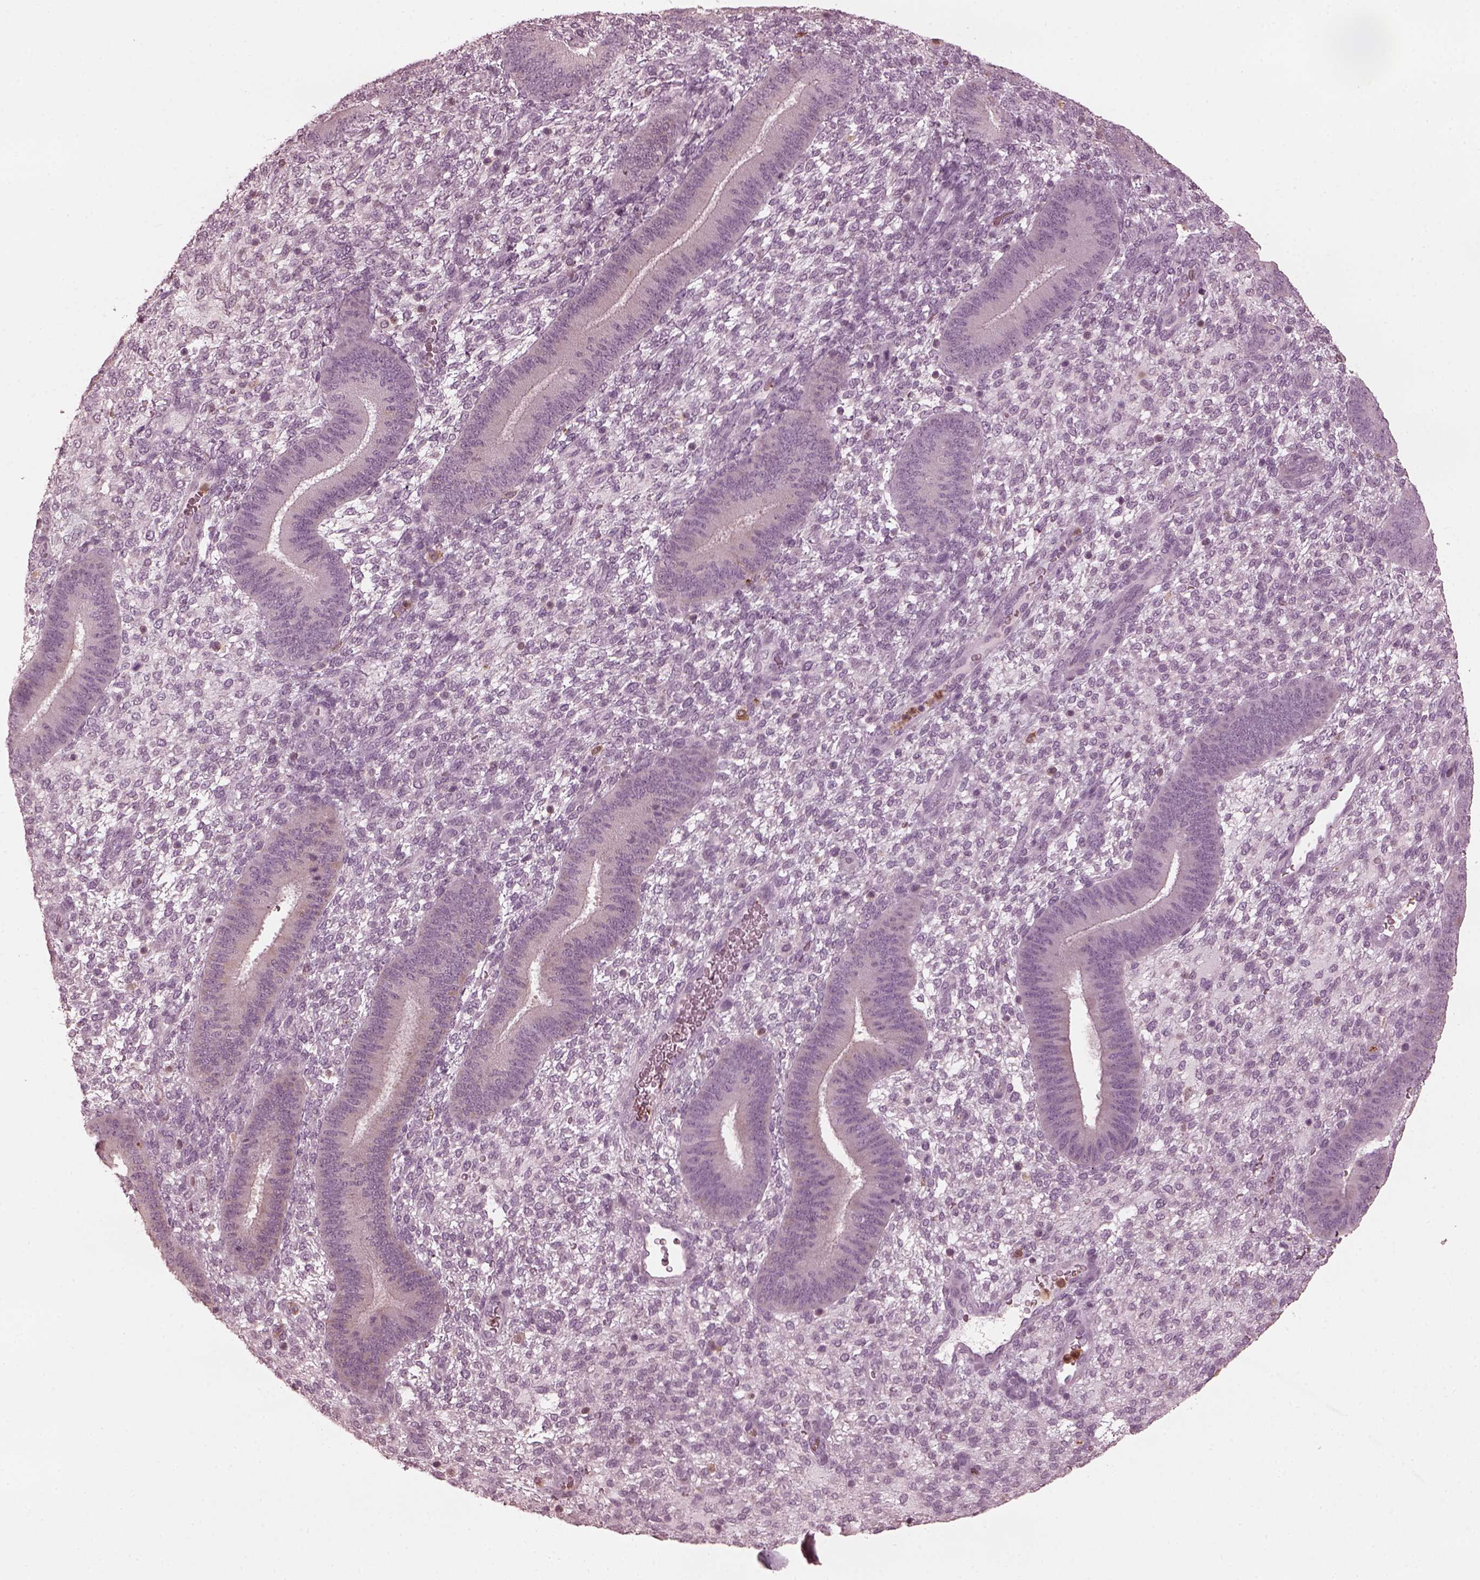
{"staining": {"intensity": "negative", "quantity": "none", "location": "none"}, "tissue": "endometrium", "cell_type": "Cells in endometrial stroma", "image_type": "normal", "snomed": [{"axis": "morphology", "description": "Normal tissue, NOS"}, {"axis": "topography", "description": "Endometrium"}], "caption": "There is no significant expression in cells in endometrial stroma of endometrium. (DAB (3,3'-diaminobenzidine) immunohistochemistry (IHC) visualized using brightfield microscopy, high magnification).", "gene": "PSTPIP2", "patient": {"sex": "female", "age": 39}}